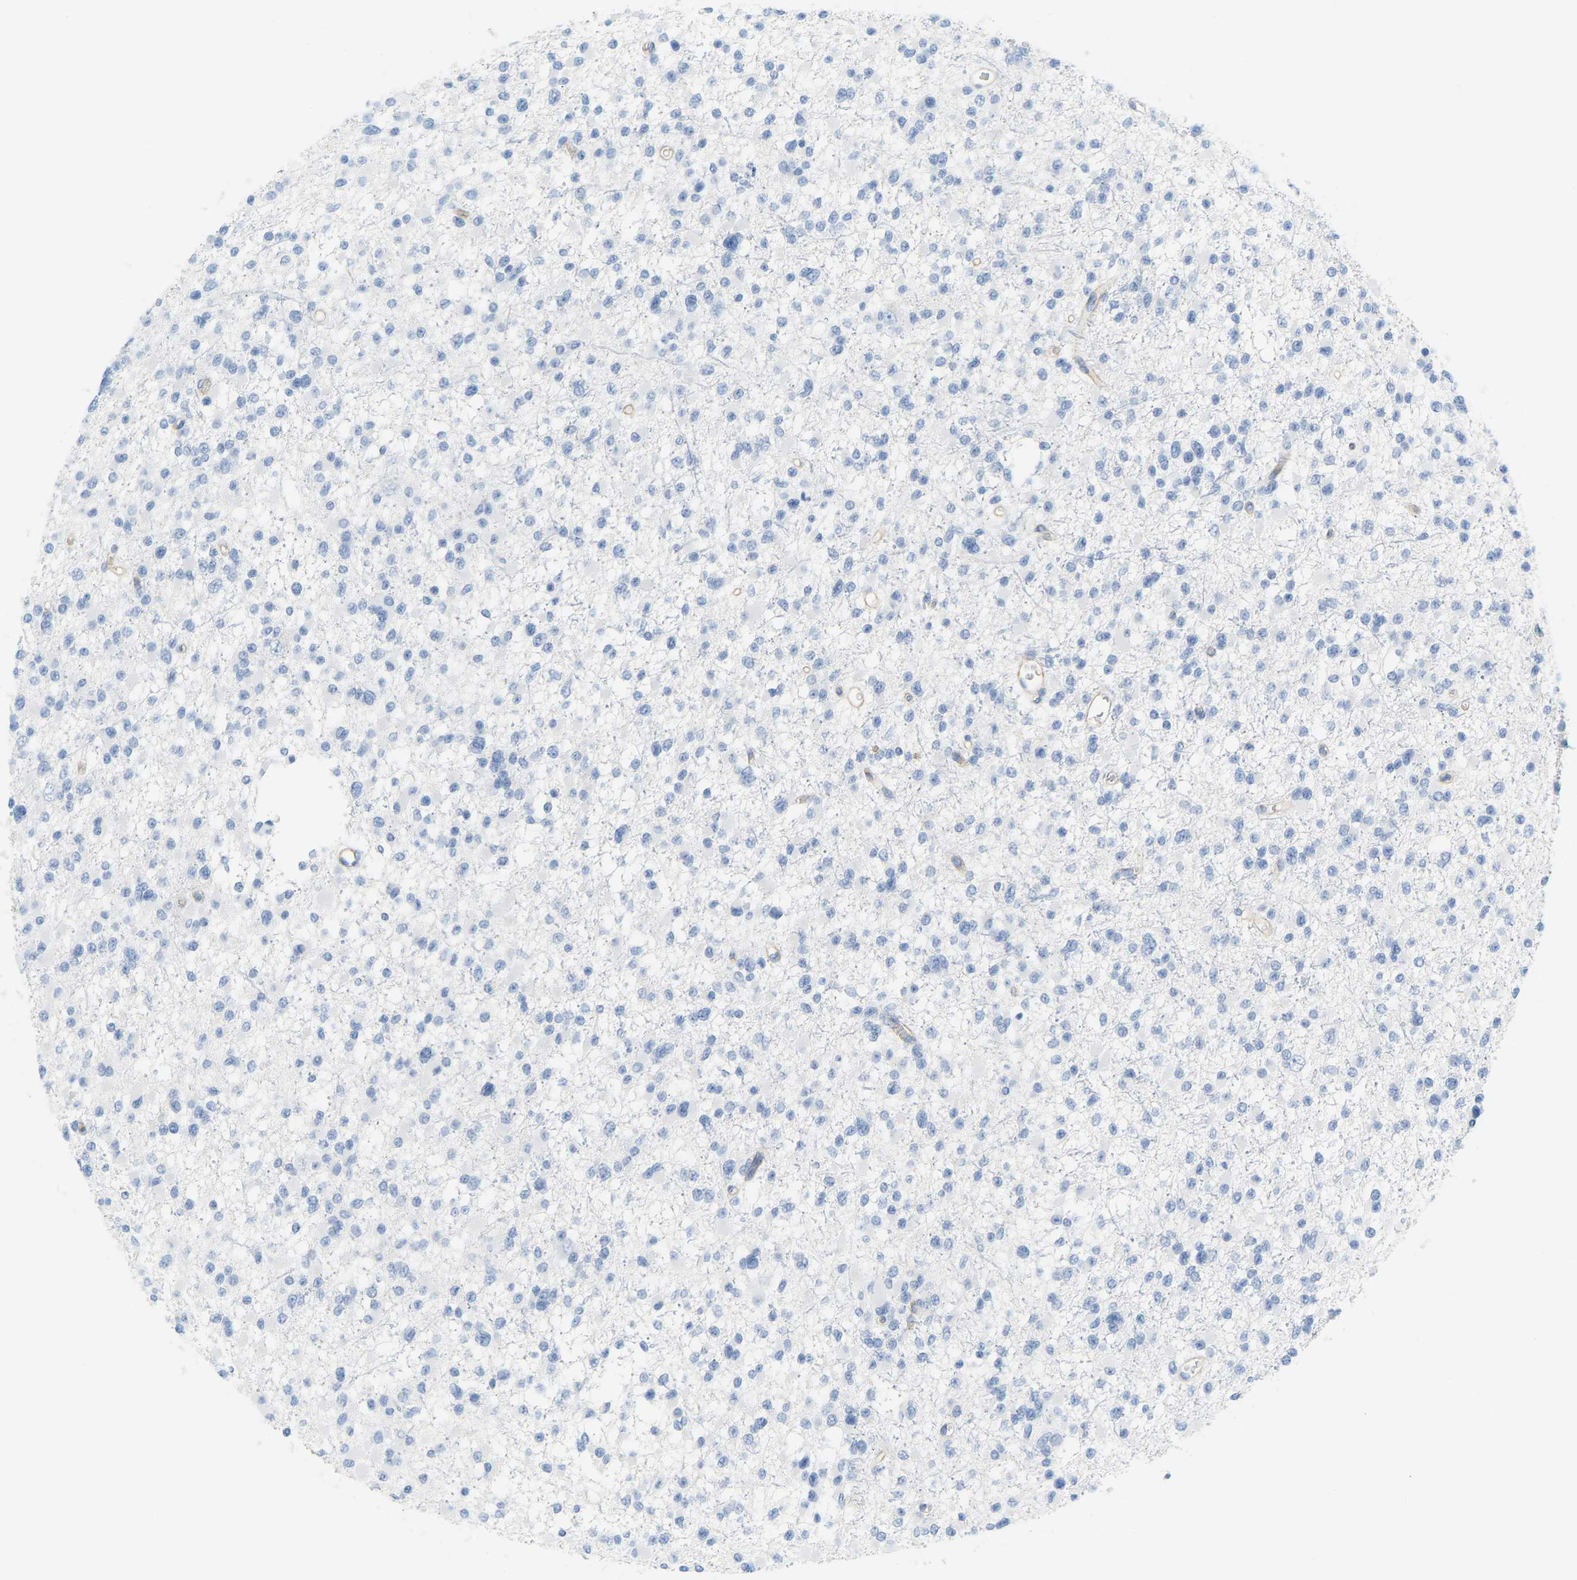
{"staining": {"intensity": "negative", "quantity": "none", "location": "none"}, "tissue": "glioma", "cell_type": "Tumor cells", "image_type": "cancer", "snomed": [{"axis": "morphology", "description": "Glioma, malignant, Low grade"}, {"axis": "topography", "description": "Brain"}], "caption": "The histopathology image exhibits no significant expression in tumor cells of malignant glioma (low-grade). The staining was performed using DAB (3,3'-diaminobenzidine) to visualize the protein expression in brown, while the nuclei were stained in blue with hematoxylin (Magnification: 20x).", "gene": "MYL3", "patient": {"sex": "female", "age": 22}}